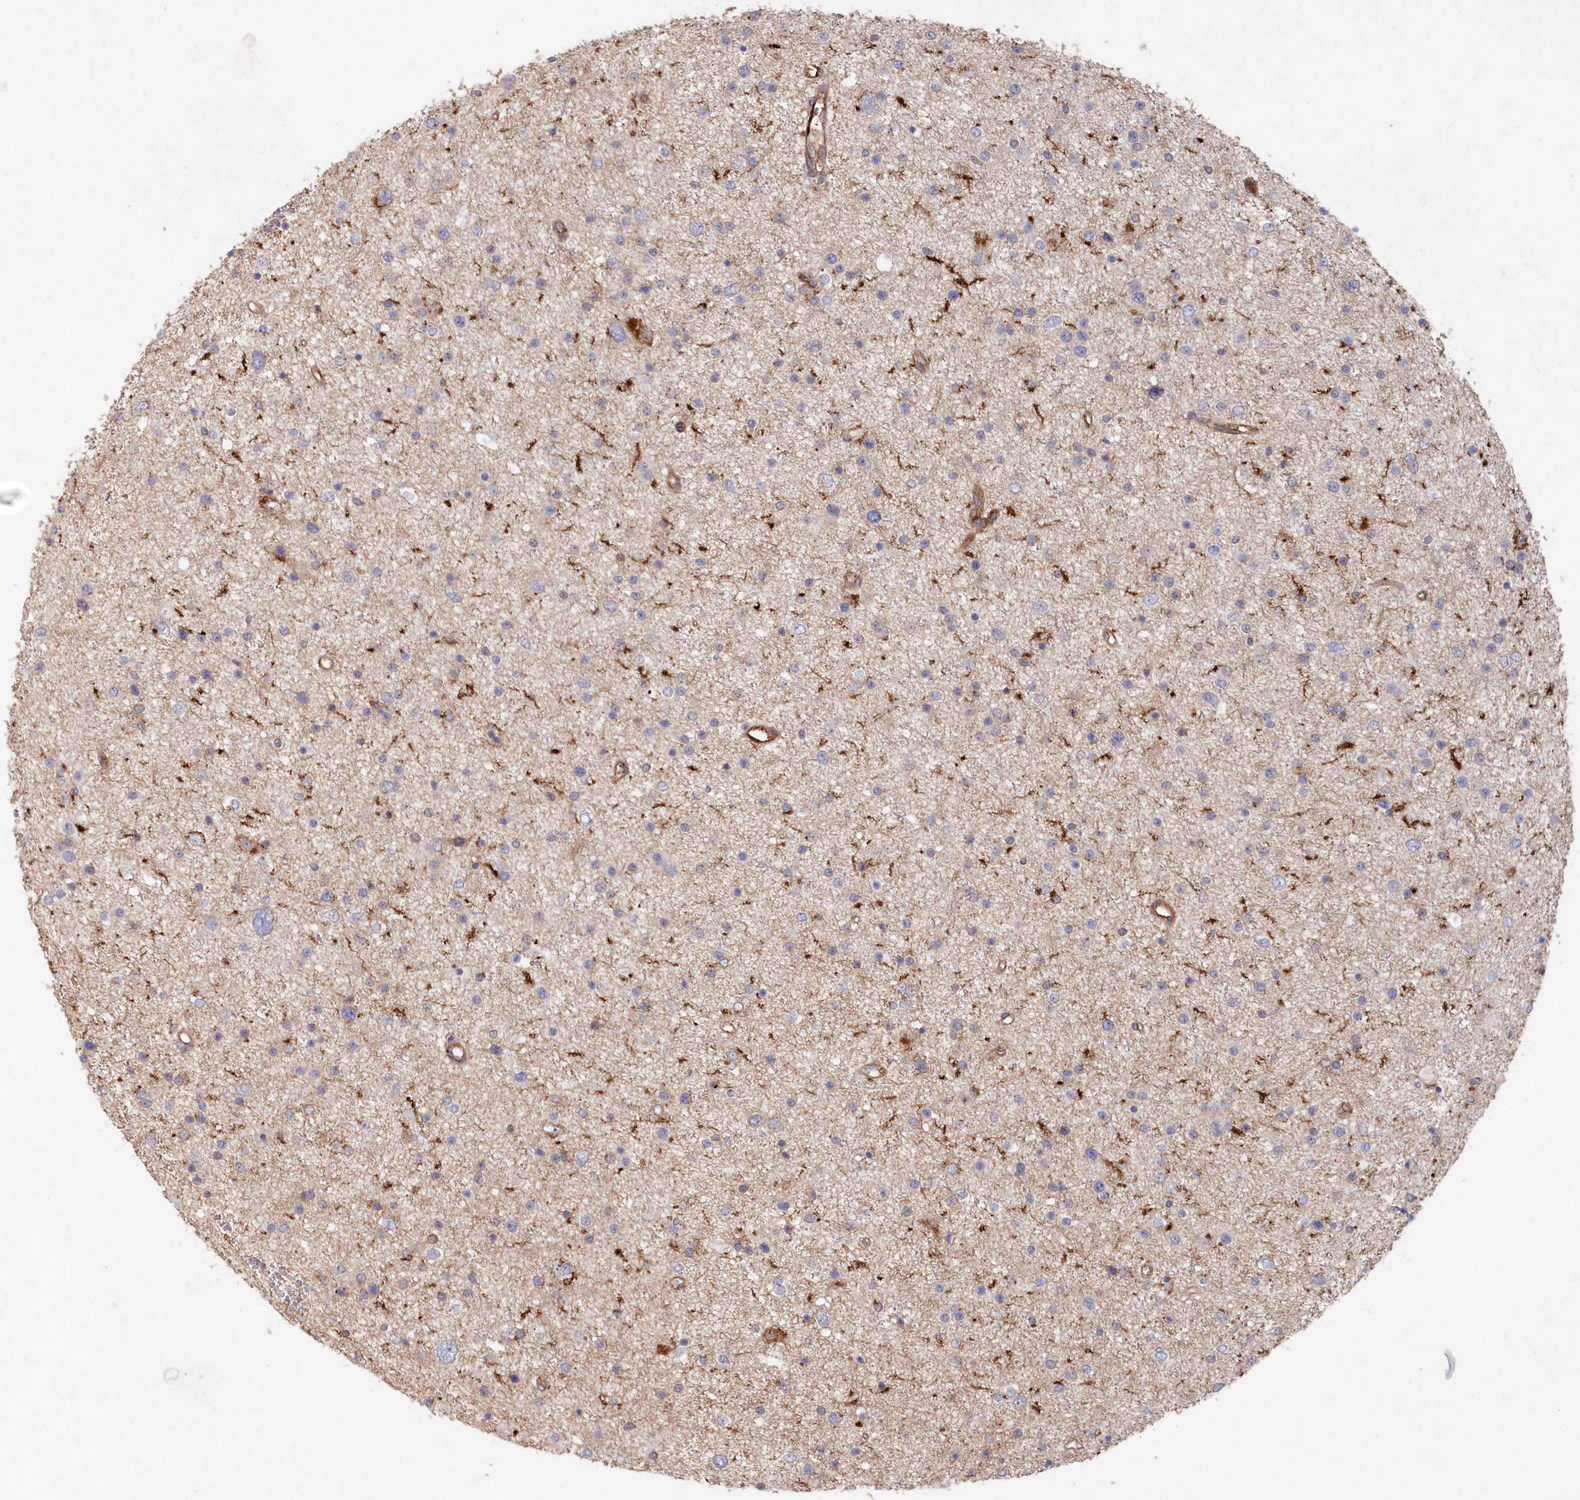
{"staining": {"intensity": "negative", "quantity": "none", "location": "none"}, "tissue": "glioma", "cell_type": "Tumor cells", "image_type": "cancer", "snomed": [{"axis": "morphology", "description": "Glioma, malignant, Low grade"}, {"axis": "topography", "description": "Cerebral cortex"}], "caption": "Image shows no protein expression in tumor cells of malignant low-grade glioma tissue.", "gene": "ABHD14B", "patient": {"sex": "female", "age": 39}}